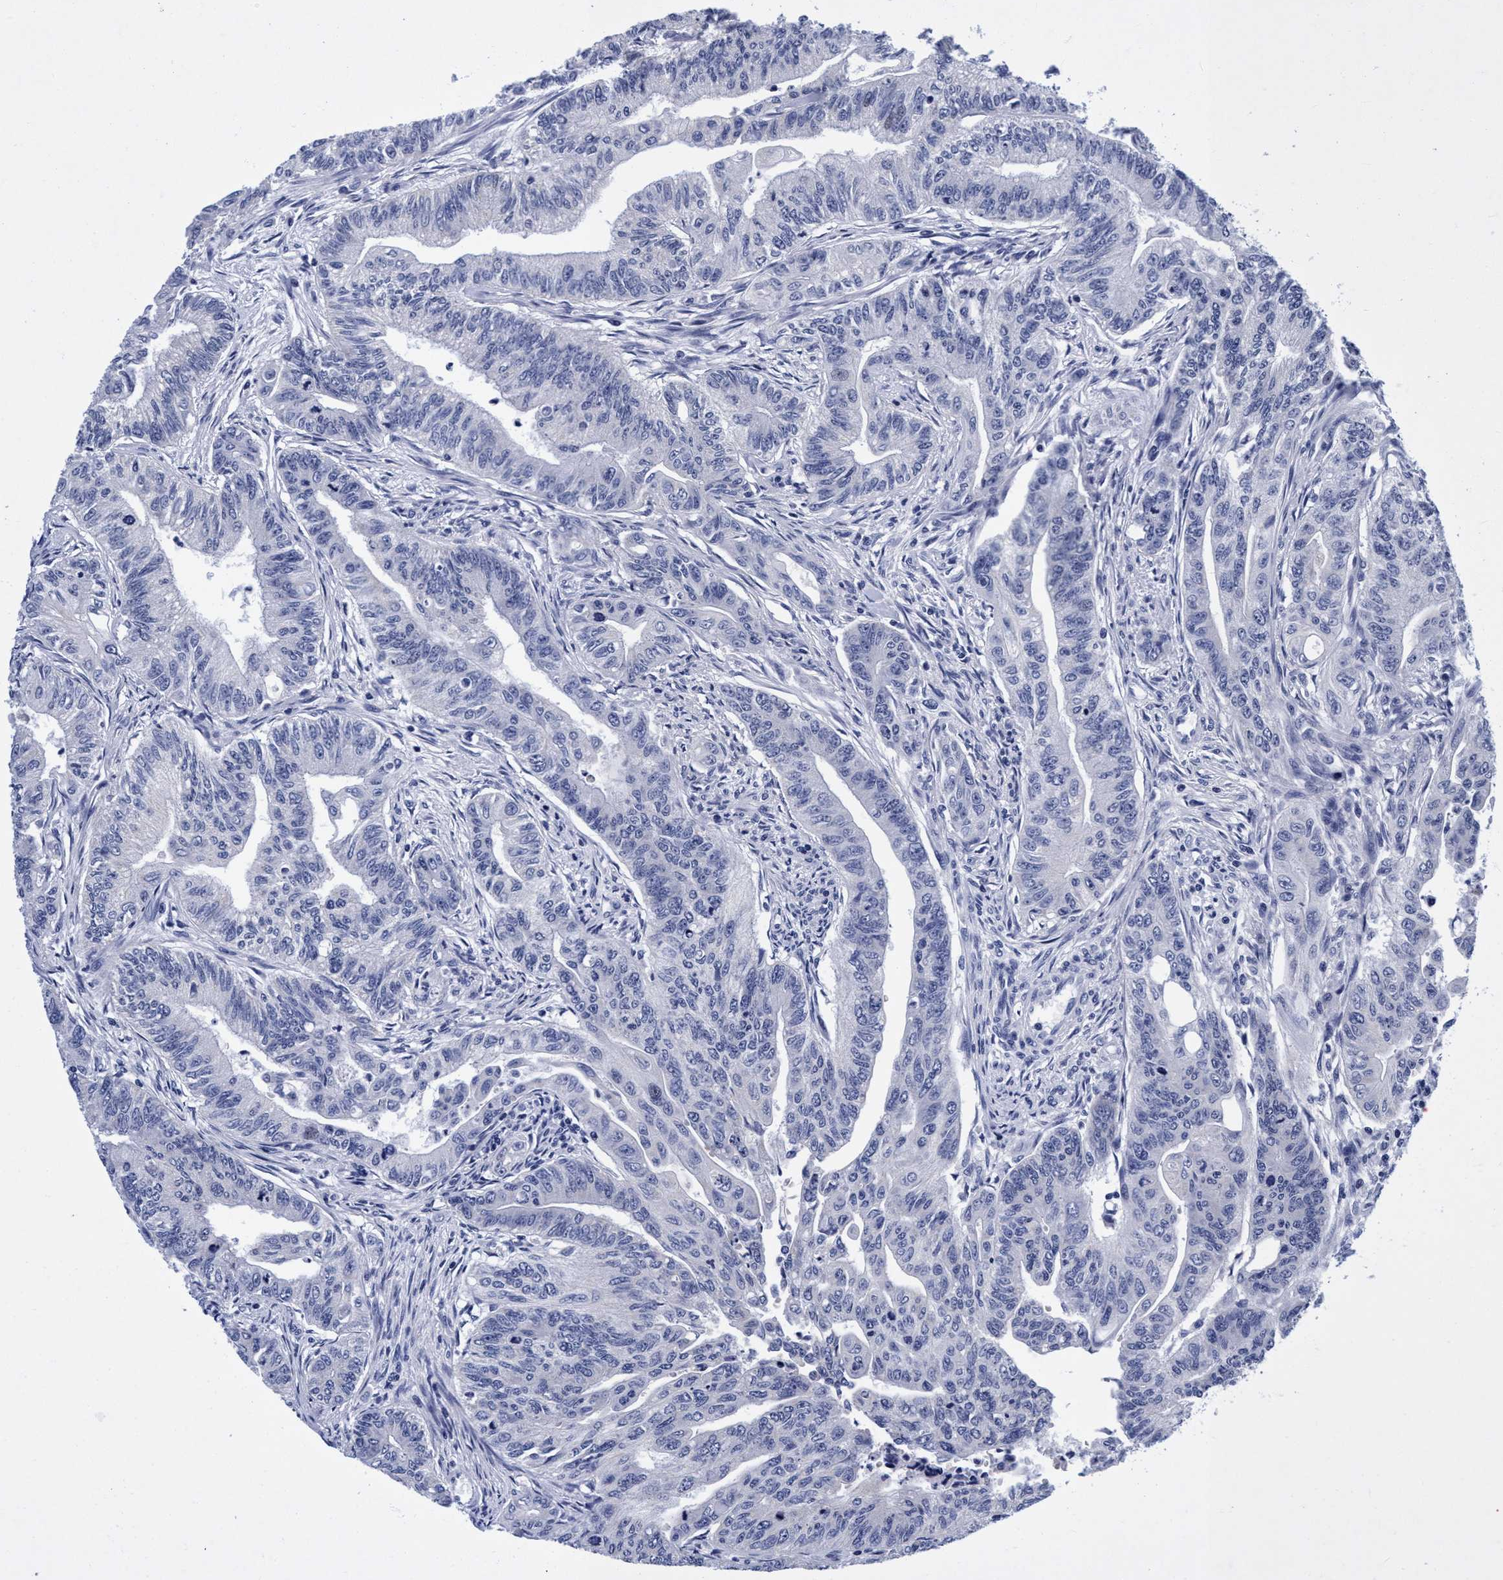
{"staining": {"intensity": "negative", "quantity": "none", "location": "none"}, "tissue": "colorectal cancer", "cell_type": "Tumor cells", "image_type": "cancer", "snomed": [{"axis": "morphology", "description": "Adenoma, NOS"}, {"axis": "morphology", "description": "Adenocarcinoma, NOS"}, {"axis": "topography", "description": "Colon"}], "caption": "This is a histopathology image of immunohistochemistry staining of adenoma (colorectal), which shows no positivity in tumor cells.", "gene": "PLPPR1", "patient": {"sex": "male", "age": 79}}